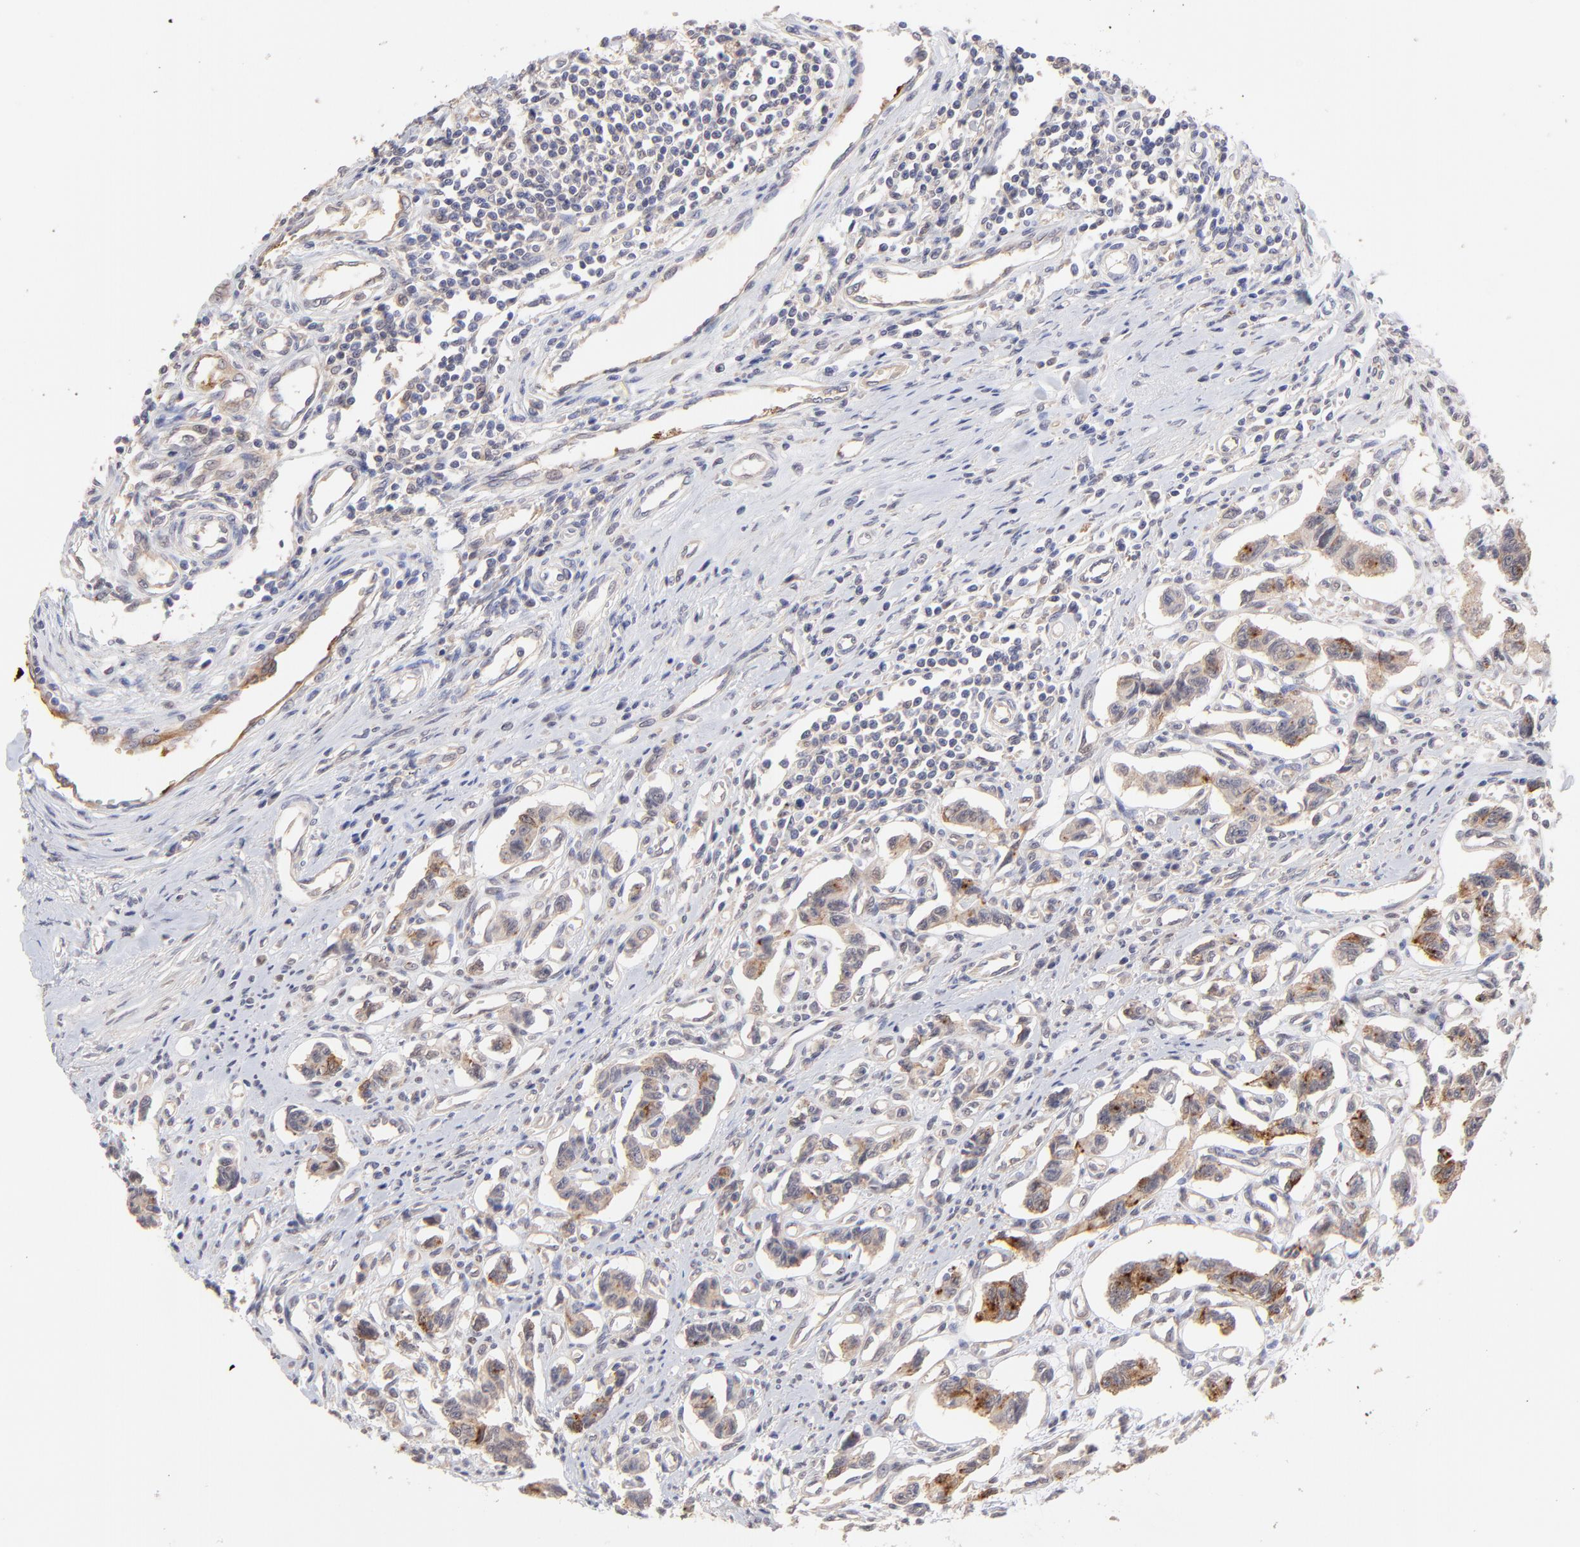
{"staining": {"intensity": "moderate", "quantity": ">75%", "location": "cytoplasmic/membranous"}, "tissue": "renal cancer", "cell_type": "Tumor cells", "image_type": "cancer", "snomed": [{"axis": "morphology", "description": "Carcinoid, malignant, NOS"}, {"axis": "topography", "description": "Kidney"}], "caption": "Immunohistochemistry (DAB (3,3'-diaminobenzidine)) staining of renal cancer (malignant carcinoid) displays moderate cytoplasmic/membranous protein positivity in approximately >75% of tumor cells.", "gene": "PSMD14", "patient": {"sex": "female", "age": 41}}